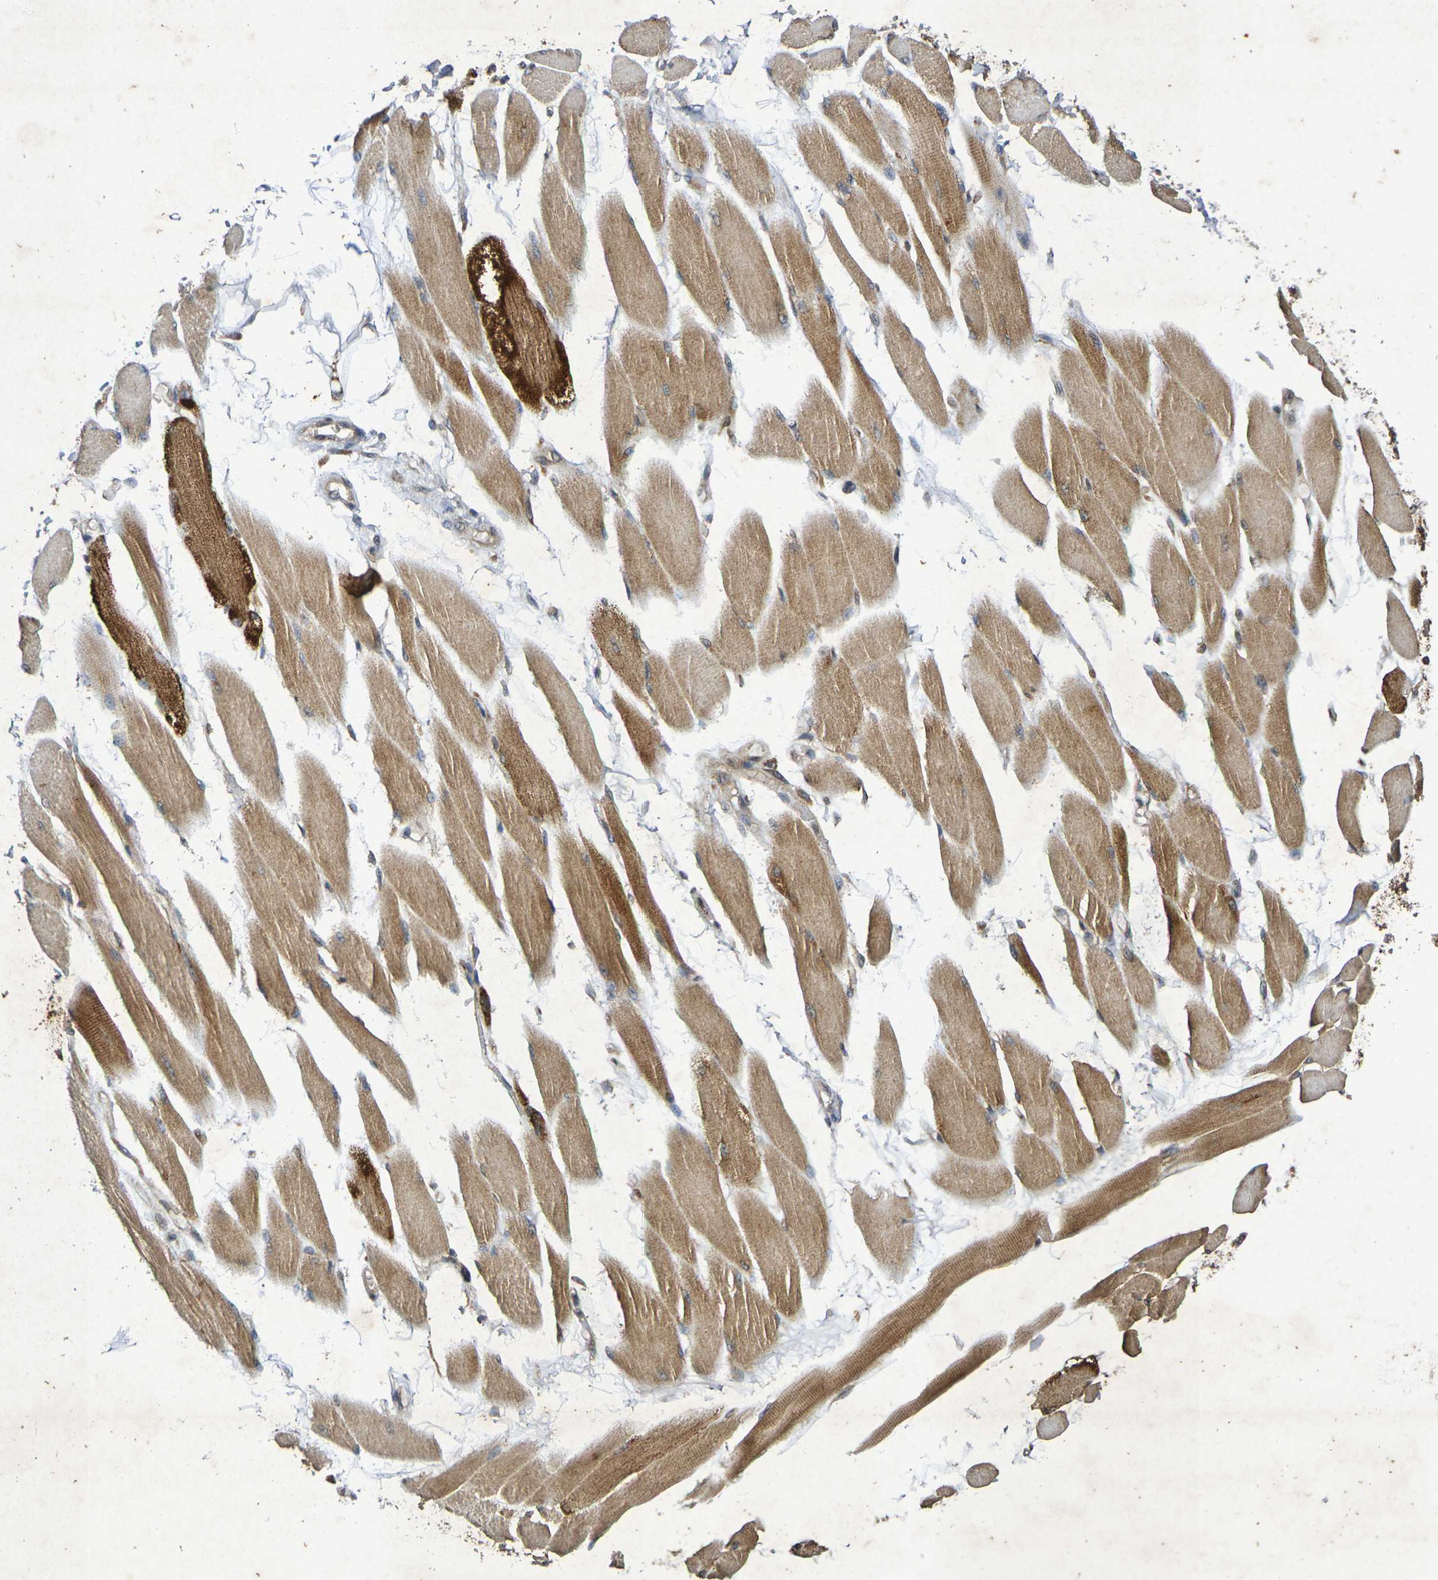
{"staining": {"intensity": "moderate", "quantity": ">75%", "location": "cytoplasmic/membranous"}, "tissue": "skeletal muscle", "cell_type": "Myocytes", "image_type": "normal", "snomed": [{"axis": "morphology", "description": "Normal tissue, NOS"}, {"axis": "topography", "description": "Skeletal muscle"}, {"axis": "topography", "description": "Peripheral nerve tissue"}], "caption": "Skeletal muscle was stained to show a protein in brown. There is medium levels of moderate cytoplasmic/membranous expression in approximately >75% of myocytes. Nuclei are stained in blue.", "gene": "GUCY1A2", "patient": {"sex": "female", "age": 84}}